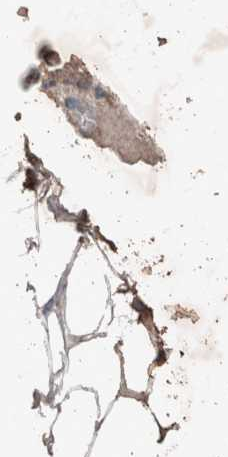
{"staining": {"intensity": "strong", "quantity": "<25%", "location": "cytoplasmic/membranous"}, "tissue": "adrenal gland", "cell_type": "Glandular cells", "image_type": "normal", "snomed": [{"axis": "morphology", "description": "Normal tissue, NOS"}, {"axis": "topography", "description": "Adrenal gland"}], "caption": "A photomicrograph of adrenal gland stained for a protein reveals strong cytoplasmic/membranous brown staining in glandular cells.", "gene": "UGCG", "patient": {"sex": "male", "age": 56}}